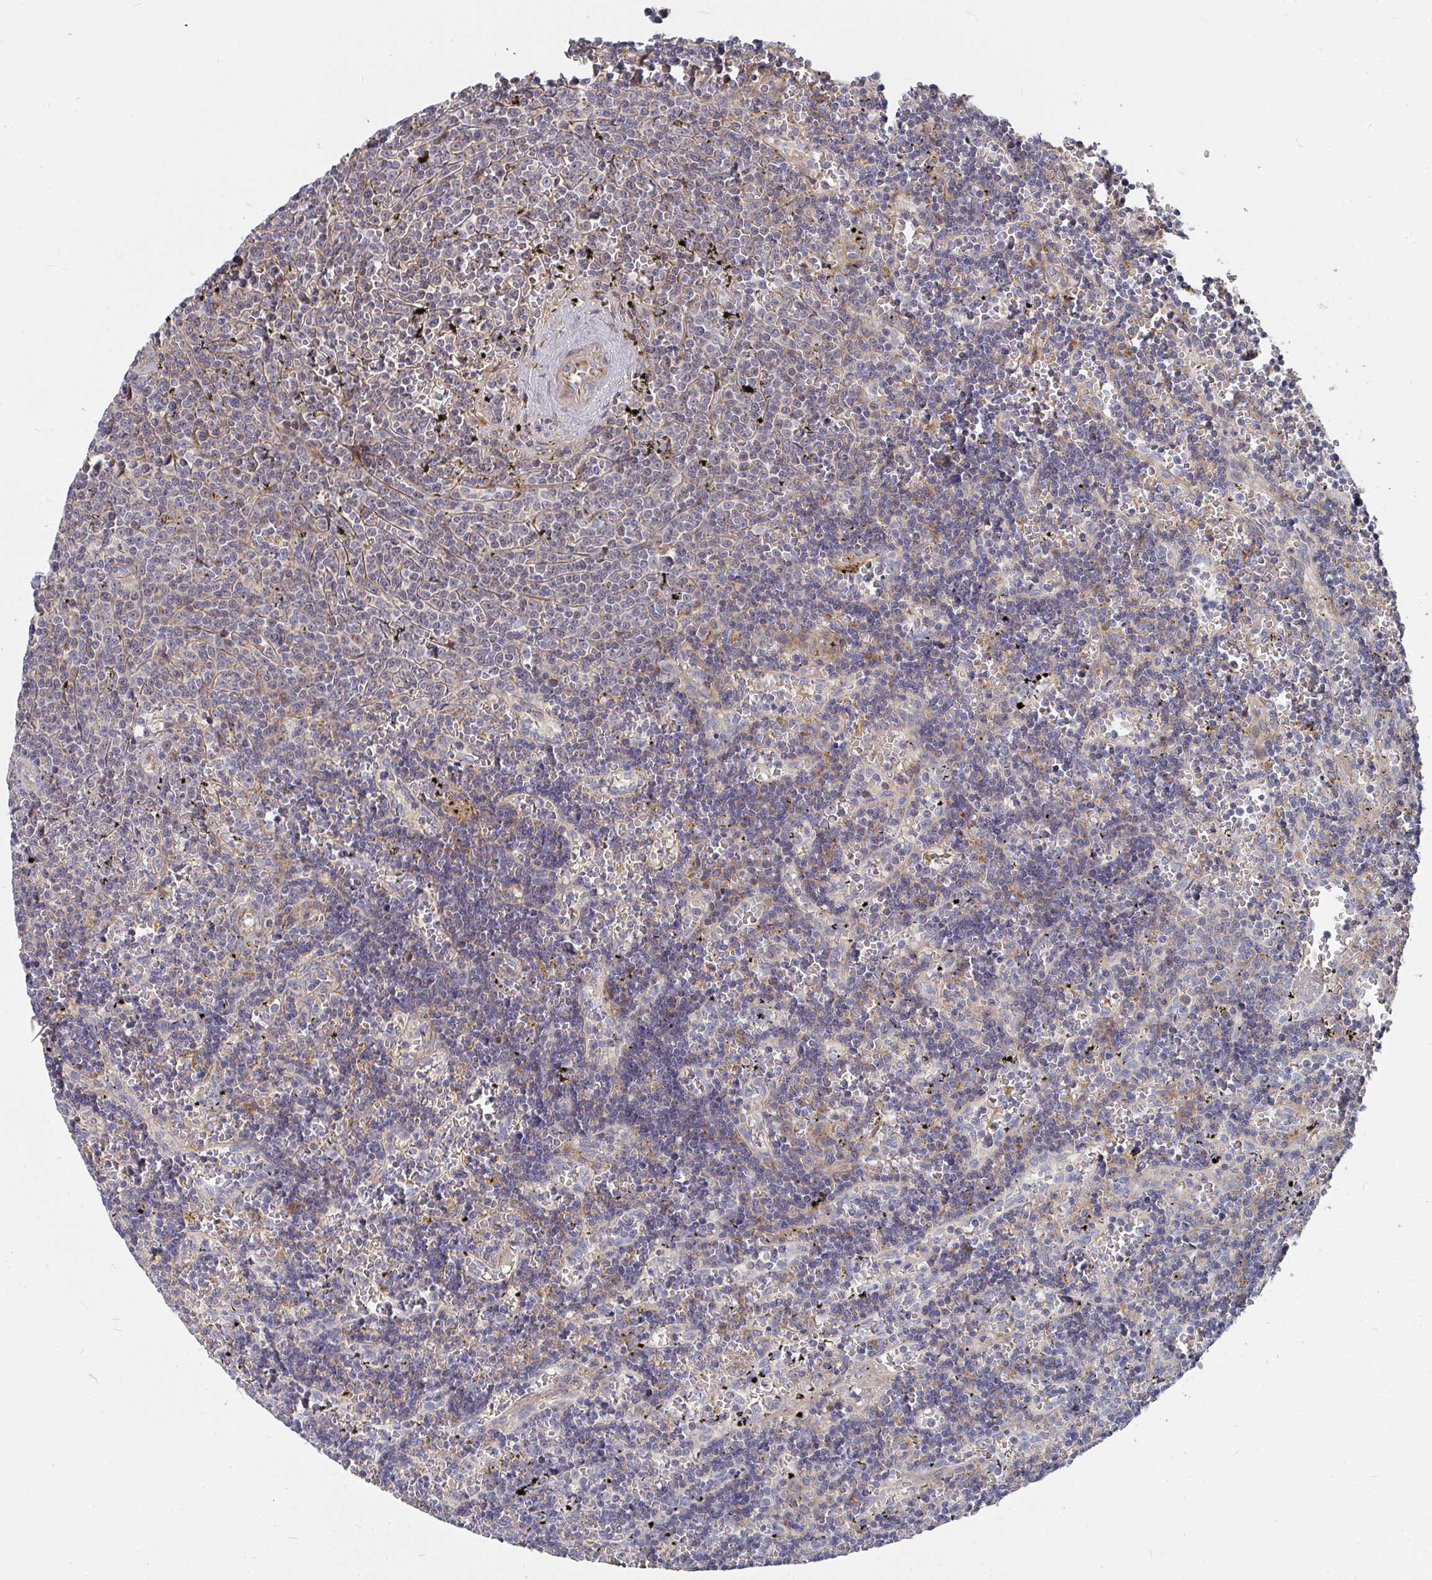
{"staining": {"intensity": "weak", "quantity": "<25%", "location": "cytoplasmic/membranous"}, "tissue": "lymphoma", "cell_type": "Tumor cells", "image_type": "cancer", "snomed": [{"axis": "morphology", "description": "Malignant lymphoma, non-Hodgkin's type, Low grade"}, {"axis": "topography", "description": "Spleen"}], "caption": "The immunohistochemistry (IHC) photomicrograph has no significant expression in tumor cells of low-grade malignant lymphoma, non-Hodgkin's type tissue. (IHC, brightfield microscopy, high magnification).", "gene": "RHEBL1", "patient": {"sex": "male", "age": 60}}